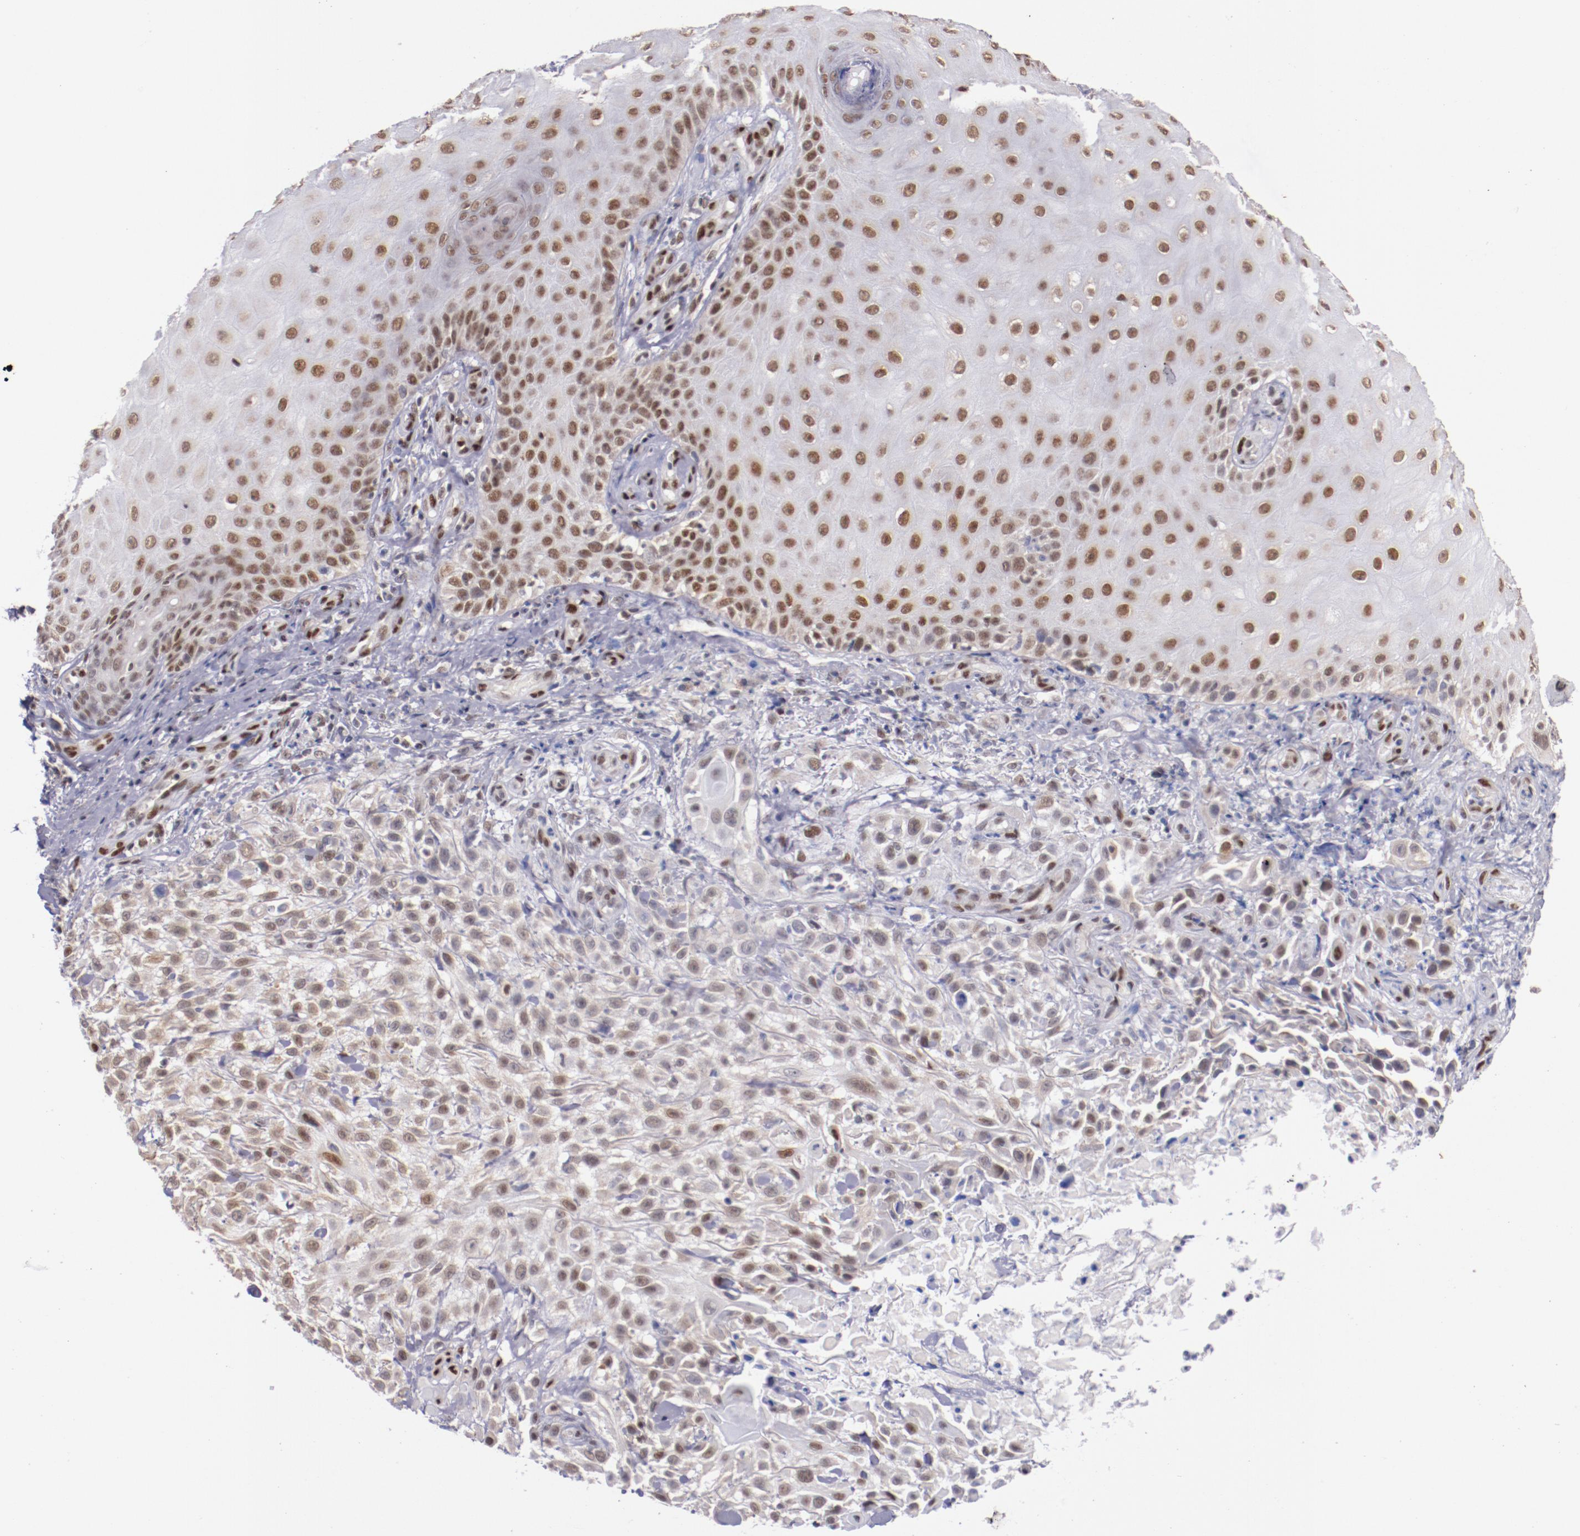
{"staining": {"intensity": "weak", "quantity": "<25%", "location": "nuclear"}, "tissue": "skin cancer", "cell_type": "Tumor cells", "image_type": "cancer", "snomed": [{"axis": "morphology", "description": "Squamous cell carcinoma, NOS"}, {"axis": "topography", "description": "Skin"}], "caption": "Tumor cells are negative for protein expression in human squamous cell carcinoma (skin).", "gene": "SRF", "patient": {"sex": "female", "age": 42}}